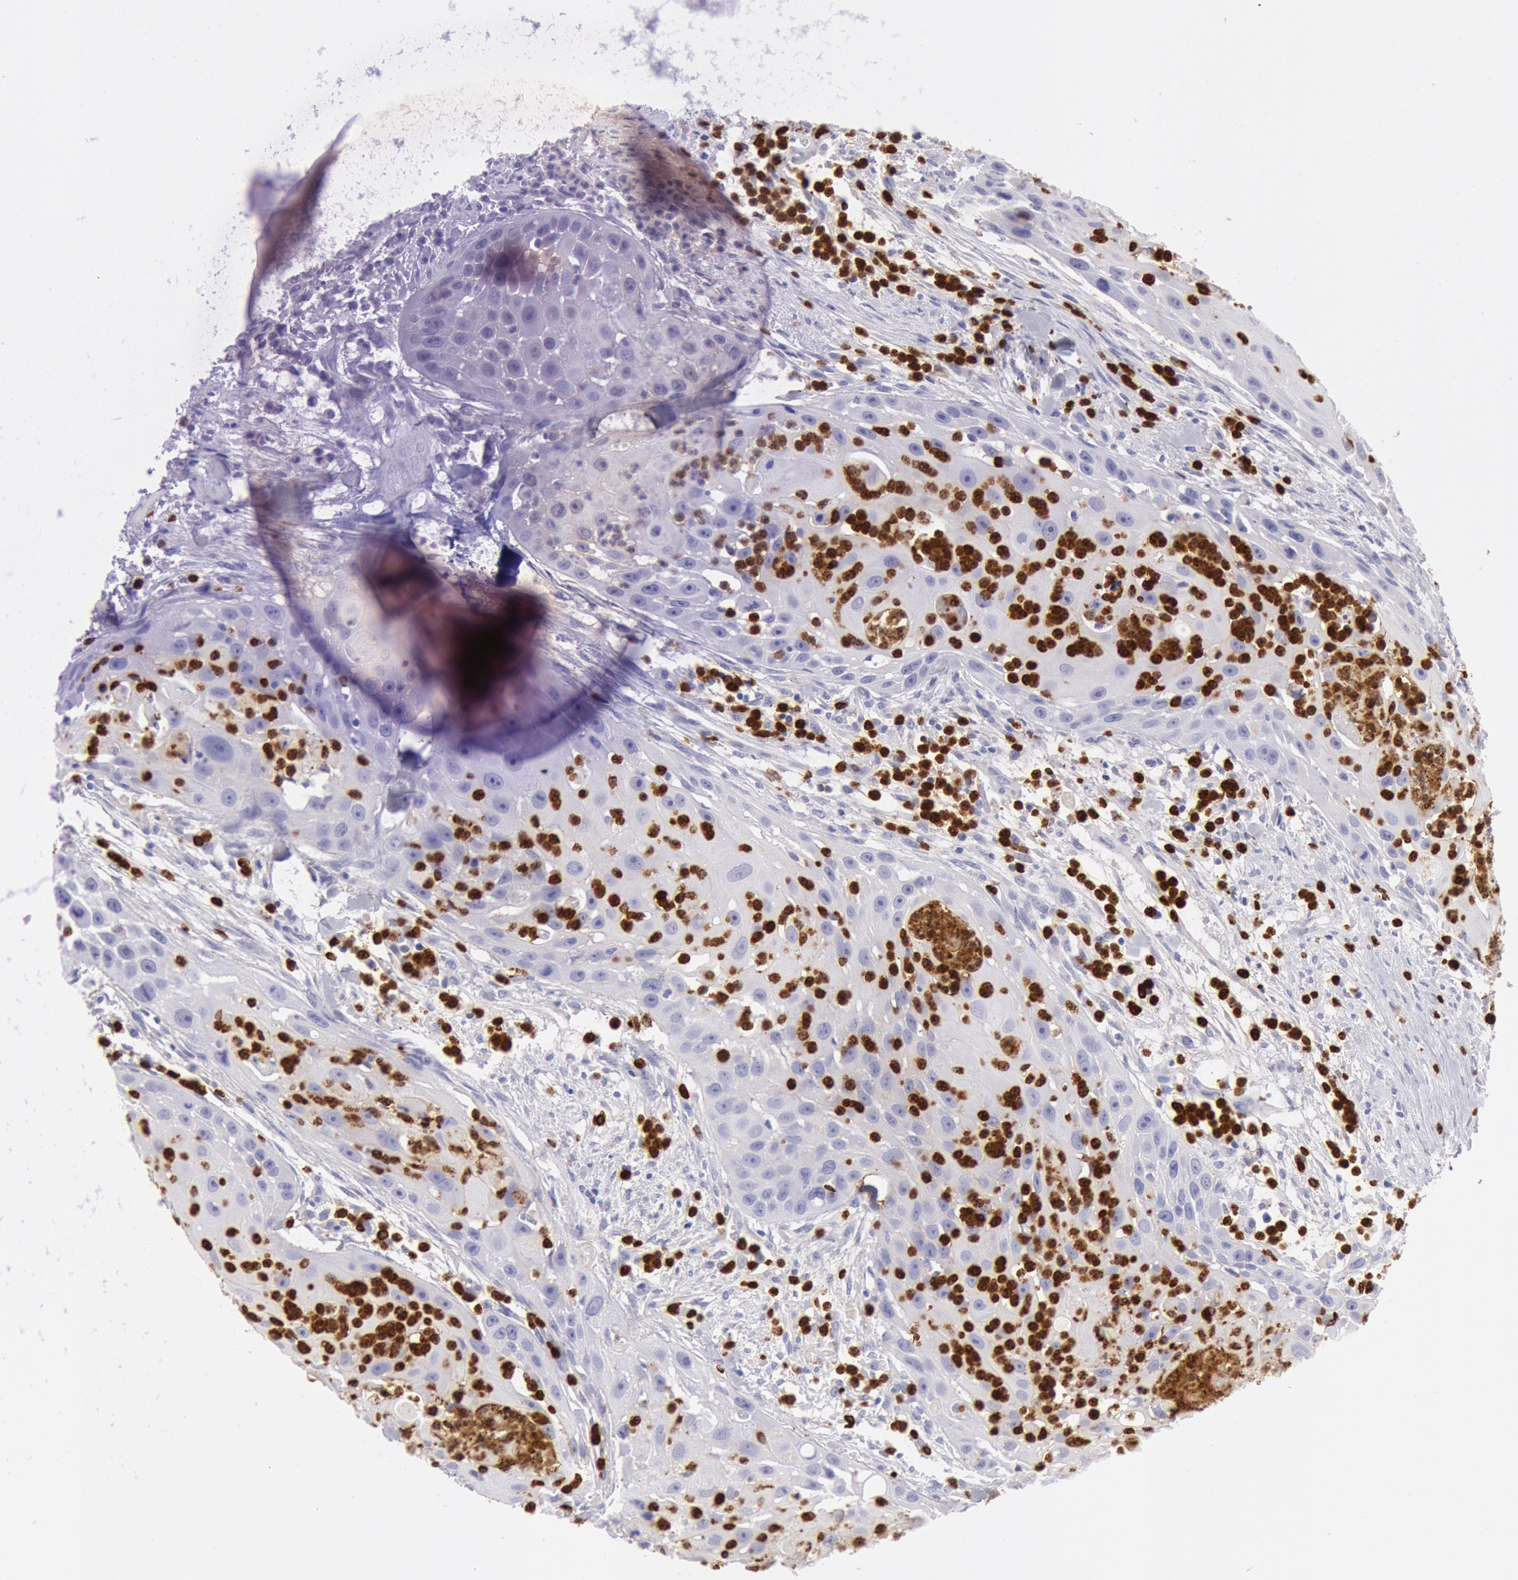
{"staining": {"intensity": "negative", "quantity": "none", "location": "none"}, "tissue": "head and neck cancer", "cell_type": "Tumor cells", "image_type": "cancer", "snomed": [{"axis": "morphology", "description": "Squamous cell carcinoma, NOS"}, {"axis": "topography", "description": "Head-Neck"}], "caption": "Tumor cells show no significant staining in squamous cell carcinoma (head and neck). (DAB immunohistochemistry with hematoxylin counter stain).", "gene": "FCN1", "patient": {"sex": "male", "age": 64}}